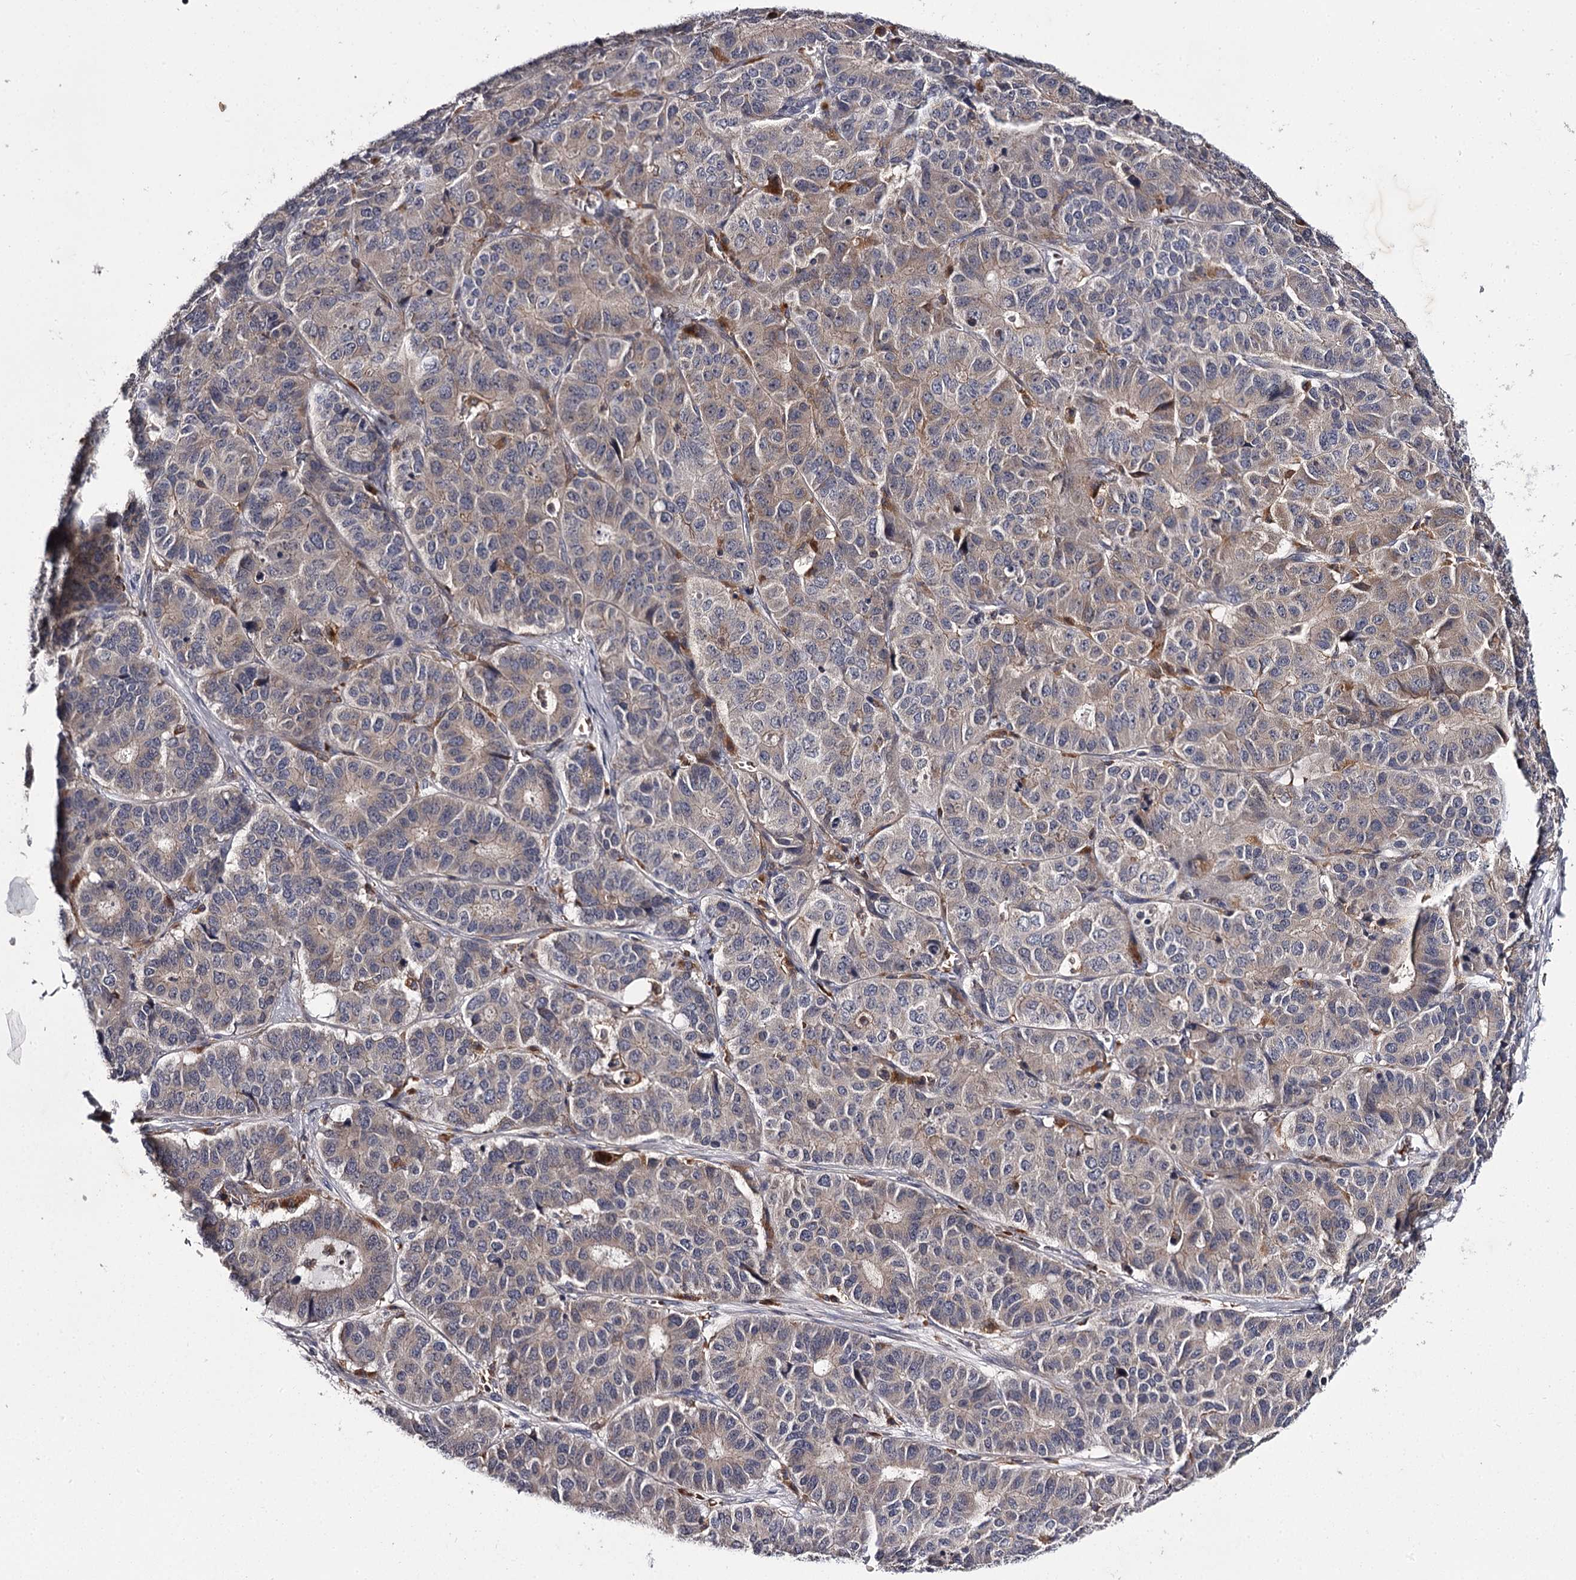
{"staining": {"intensity": "negative", "quantity": "none", "location": "none"}, "tissue": "pancreatic cancer", "cell_type": "Tumor cells", "image_type": "cancer", "snomed": [{"axis": "morphology", "description": "Adenocarcinoma, NOS"}, {"axis": "topography", "description": "Pancreas"}], "caption": "IHC photomicrograph of neoplastic tissue: pancreatic cancer (adenocarcinoma) stained with DAB reveals no significant protein staining in tumor cells.", "gene": "RASSF6", "patient": {"sex": "male", "age": 50}}